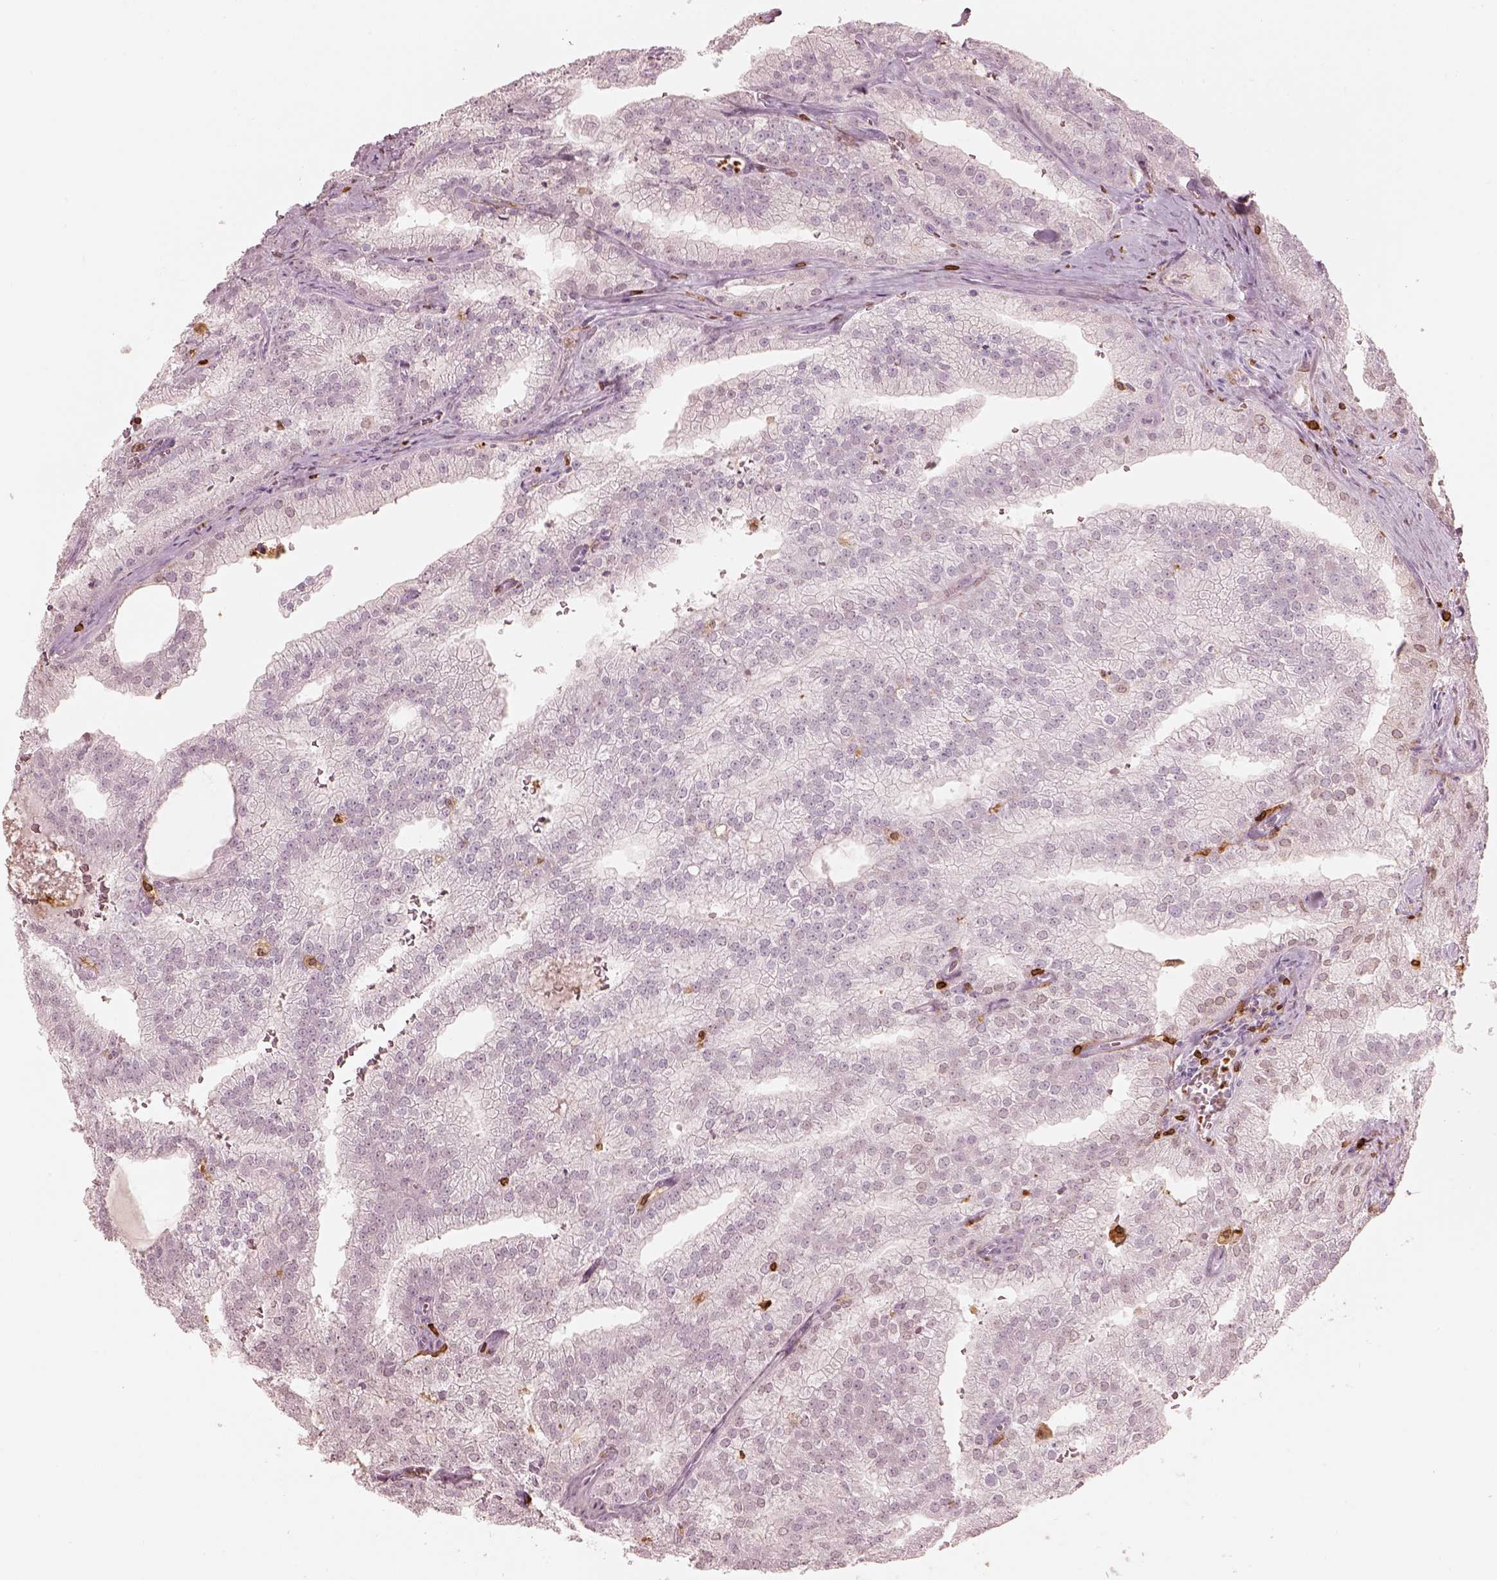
{"staining": {"intensity": "negative", "quantity": "none", "location": "none"}, "tissue": "prostate cancer", "cell_type": "Tumor cells", "image_type": "cancer", "snomed": [{"axis": "morphology", "description": "Adenocarcinoma, NOS"}, {"axis": "topography", "description": "Prostate"}], "caption": "Immunohistochemistry image of neoplastic tissue: adenocarcinoma (prostate) stained with DAB (3,3'-diaminobenzidine) displays no significant protein staining in tumor cells.", "gene": "ALOX5", "patient": {"sex": "male", "age": 70}}